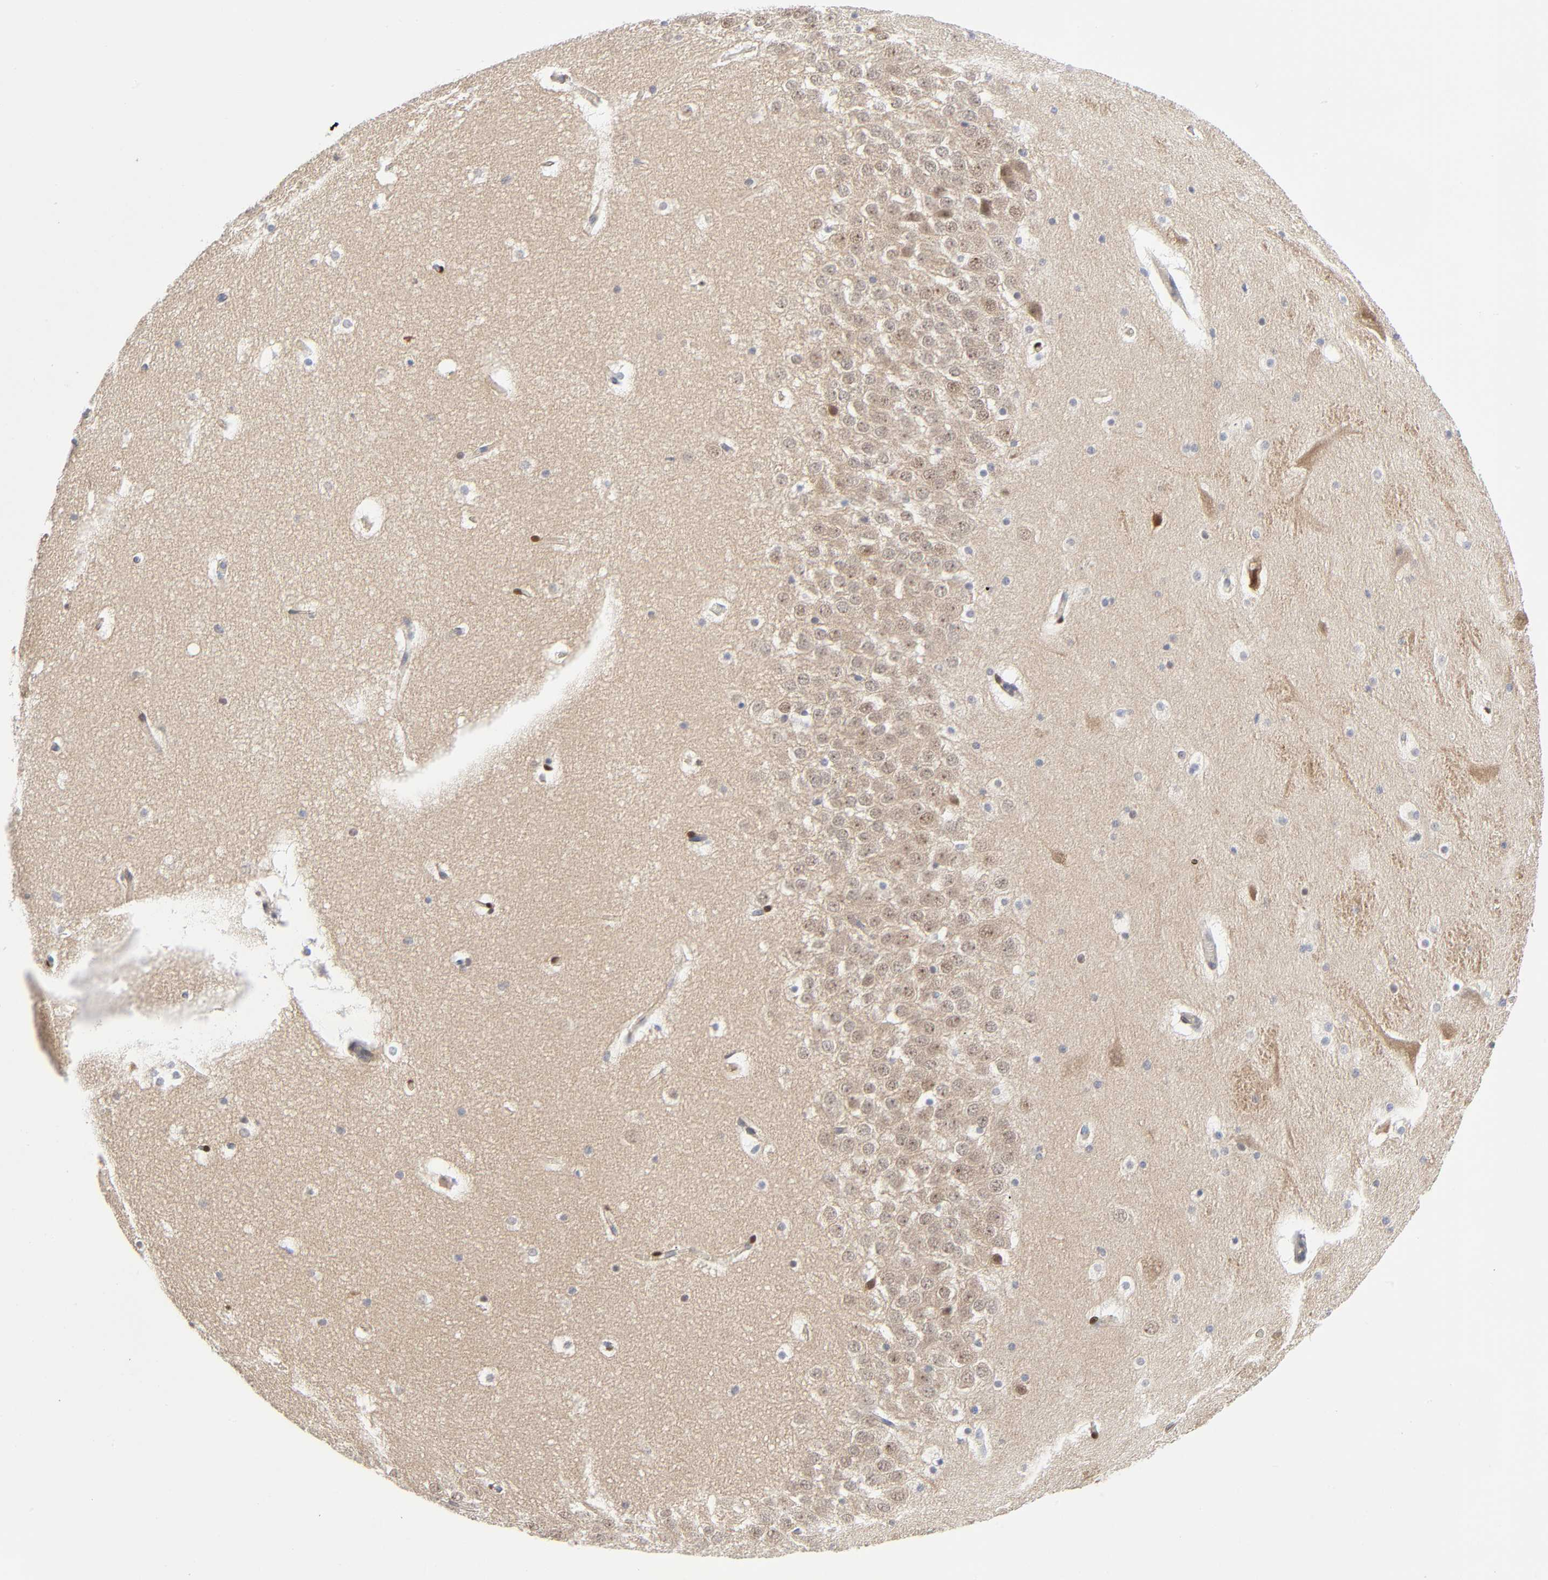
{"staining": {"intensity": "negative", "quantity": "none", "location": "none"}, "tissue": "hippocampus", "cell_type": "Glial cells", "image_type": "normal", "snomed": [{"axis": "morphology", "description": "Normal tissue, NOS"}, {"axis": "topography", "description": "Hippocampus"}], "caption": "The histopathology image displays no significant expression in glial cells of hippocampus. The staining was performed using DAB to visualize the protein expression in brown, while the nuclei were stained in blue with hematoxylin (Magnification: 20x).", "gene": "PTEN", "patient": {"sex": "male", "age": 45}}